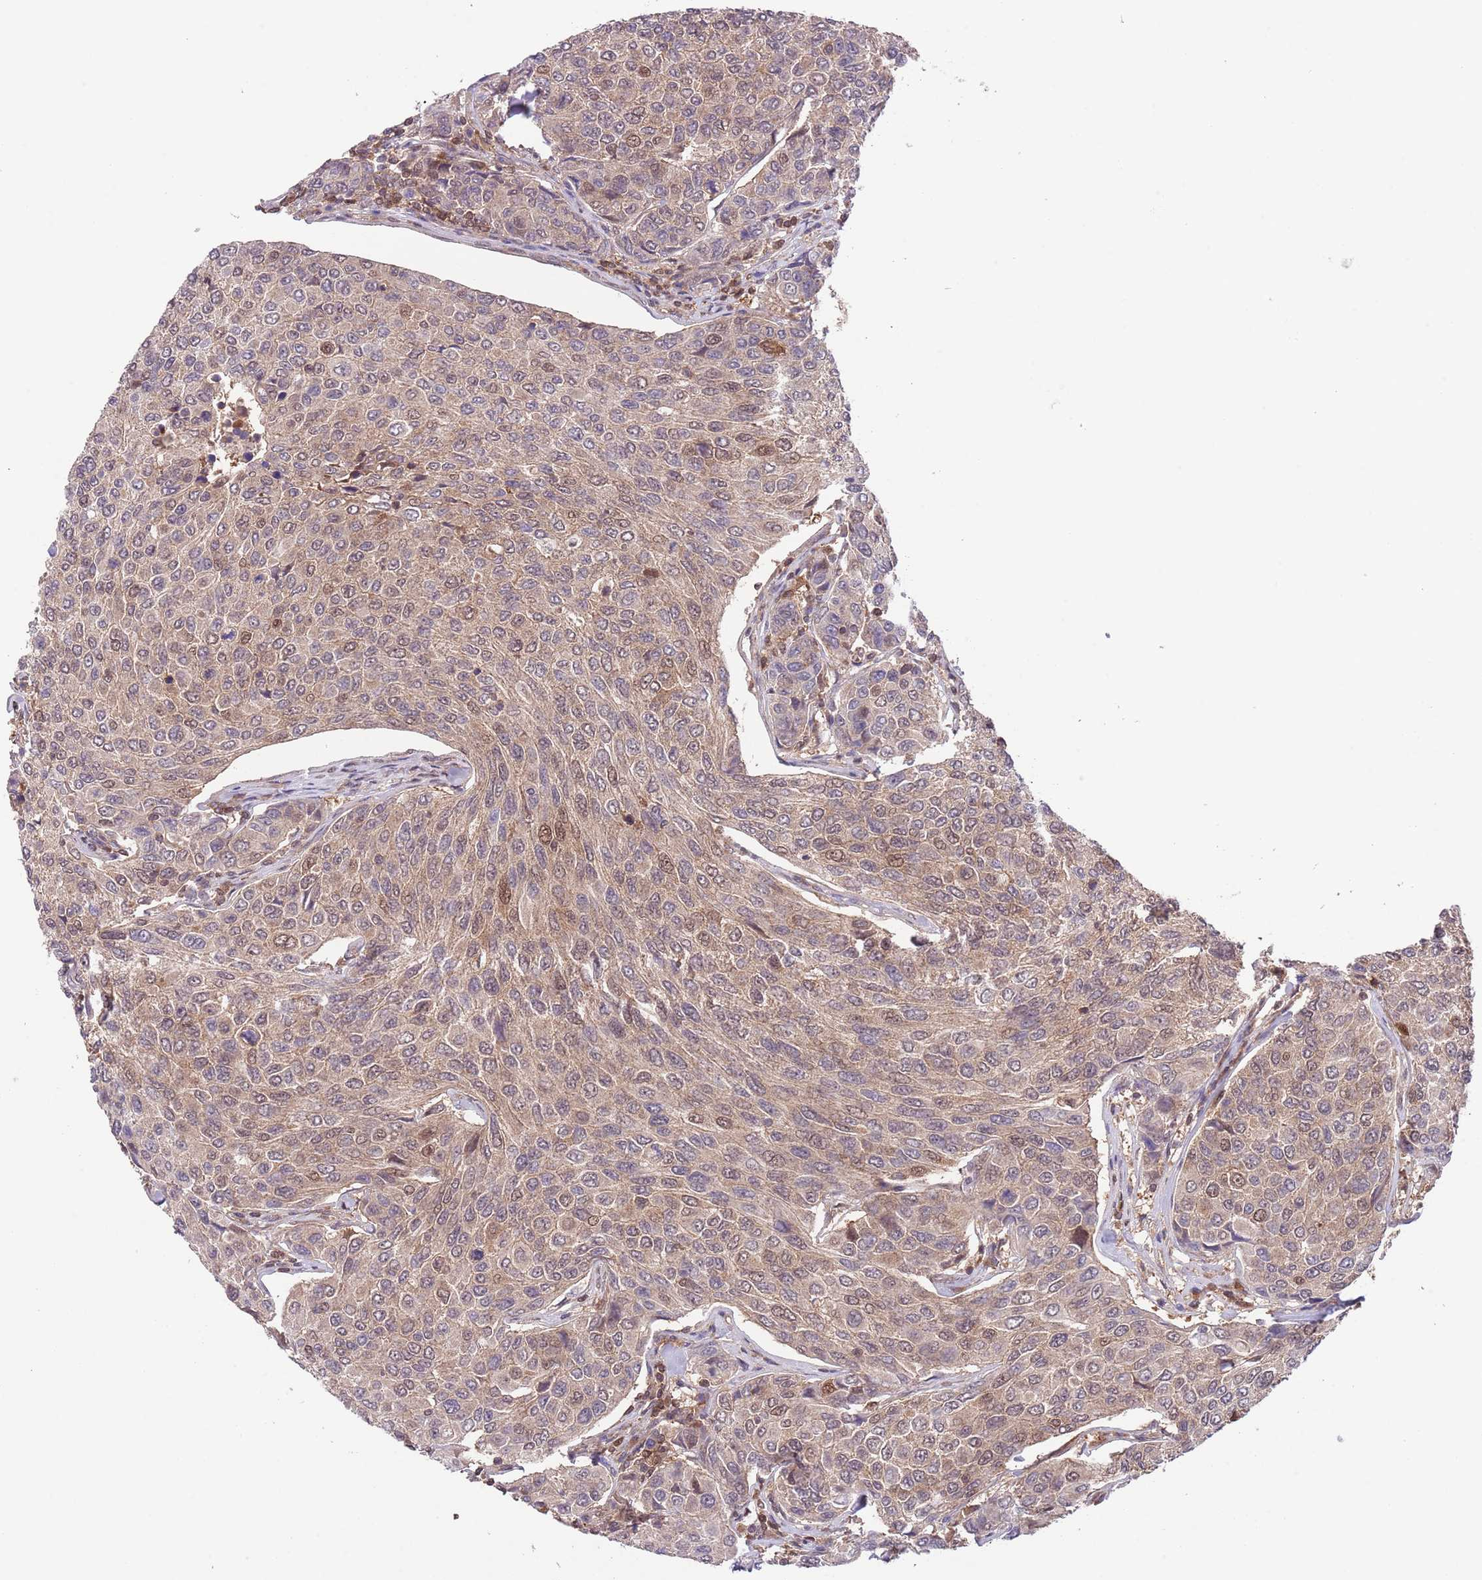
{"staining": {"intensity": "weak", "quantity": "25%-75%", "location": "cytoplasmic/membranous,nuclear"}, "tissue": "breast cancer", "cell_type": "Tumor cells", "image_type": "cancer", "snomed": [{"axis": "morphology", "description": "Duct carcinoma"}, {"axis": "topography", "description": "Breast"}], "caption": "Breast cancer was stained to show a protein in brown. There is low levels of weak cytoplasmic/membranous and nuclear staining in about 25%-75% of tumor cells.", "gene": "HDHD2", "patient": {"sex": "female", "age": 55}}